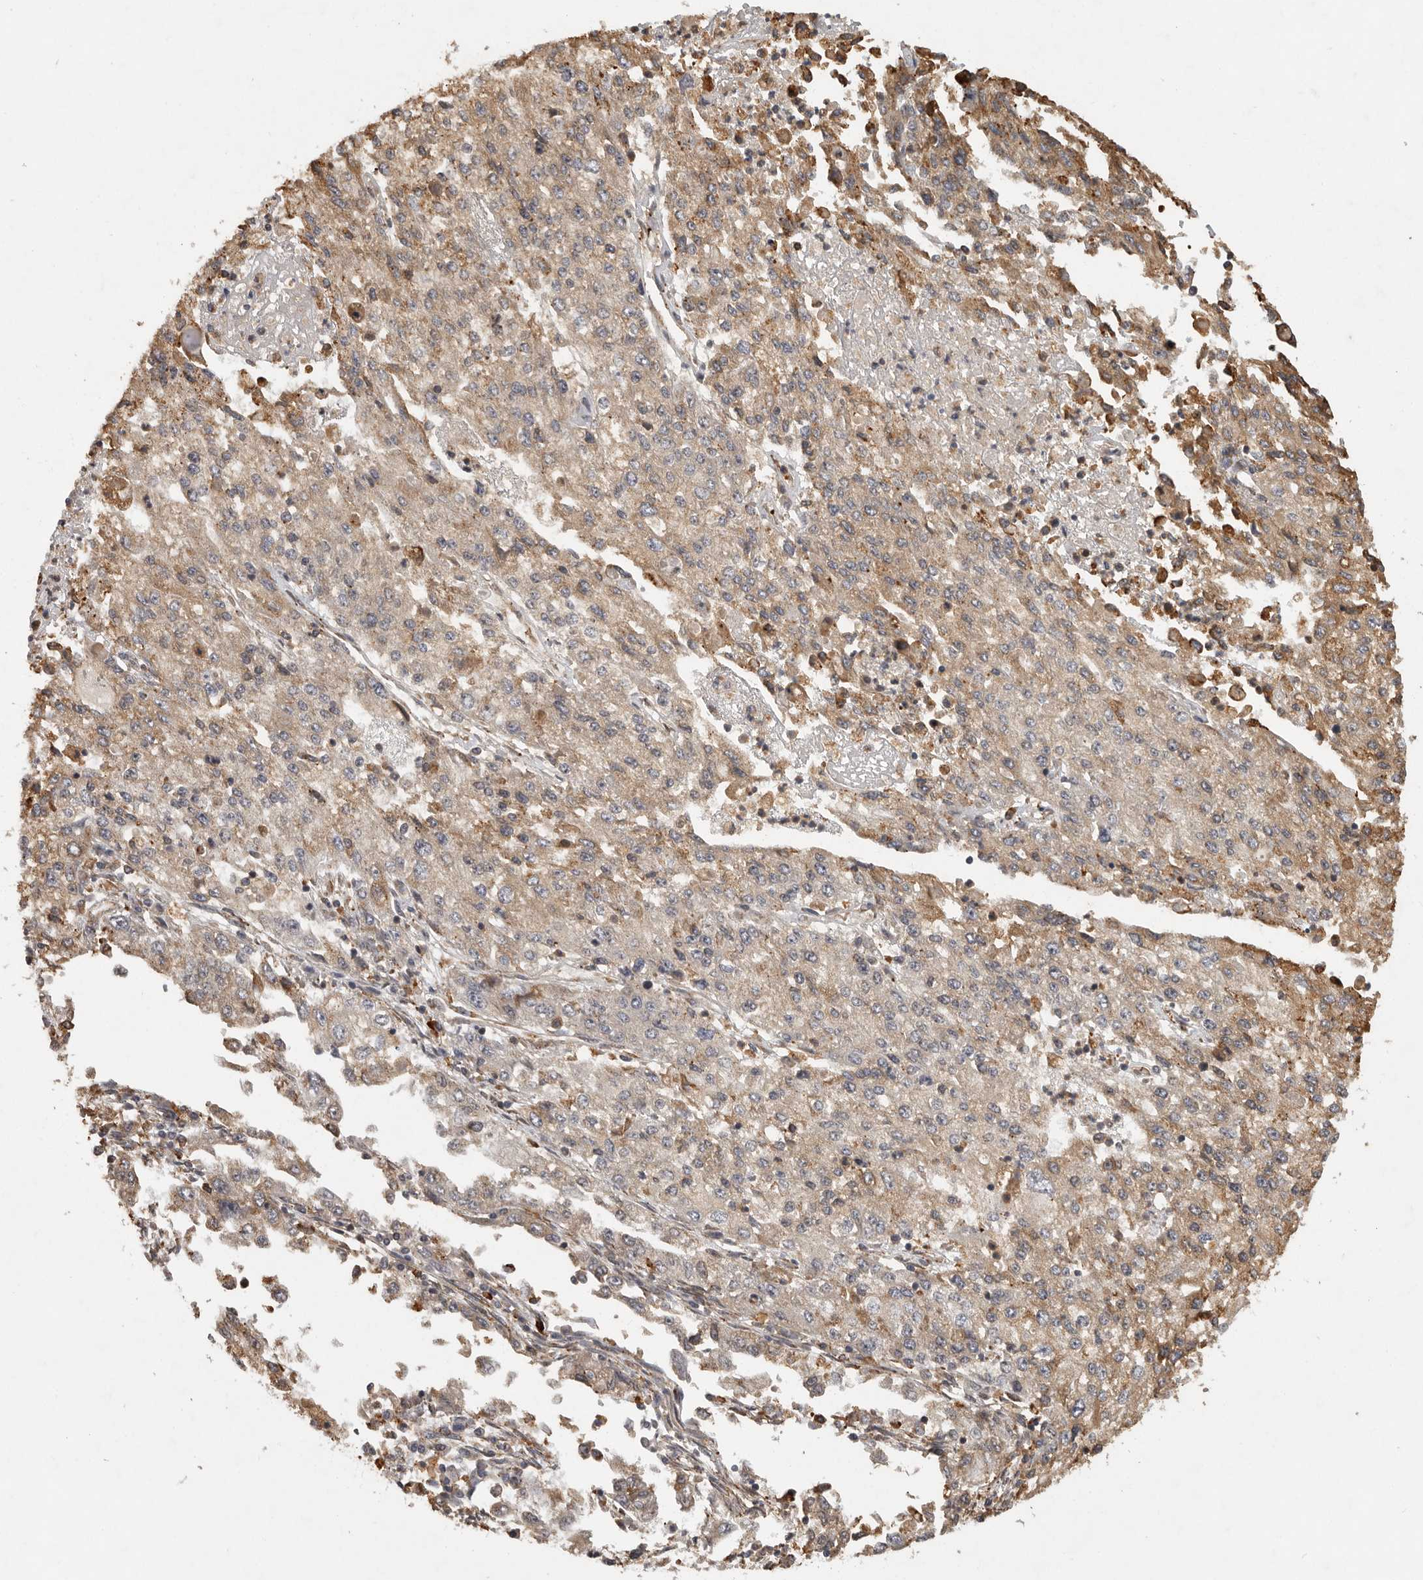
{"staining": {"intensity": "weak", "quantity": ">75%", "location": "cytoplasmic/membranous"}, "tissue": "endometrial cancer", "cell_type": "Tumor cells", "image_type": "cancer", "snomed": [{"axis": "morphology", "description": "Adenocarcinoma, NOS"}, {"axis": "topography", "description": "Endometrium"}], "caption": "The image shows staining of adenocarcinoma (endometrial), revealing weak cytoplasmic/membranous protein expression (brown color) within tumor cells. (brown staining indicates protein expression, while blue staining denotes nuclei).", "gene": "ZNF83", "patient": {"sex": "female", "age": 49}}